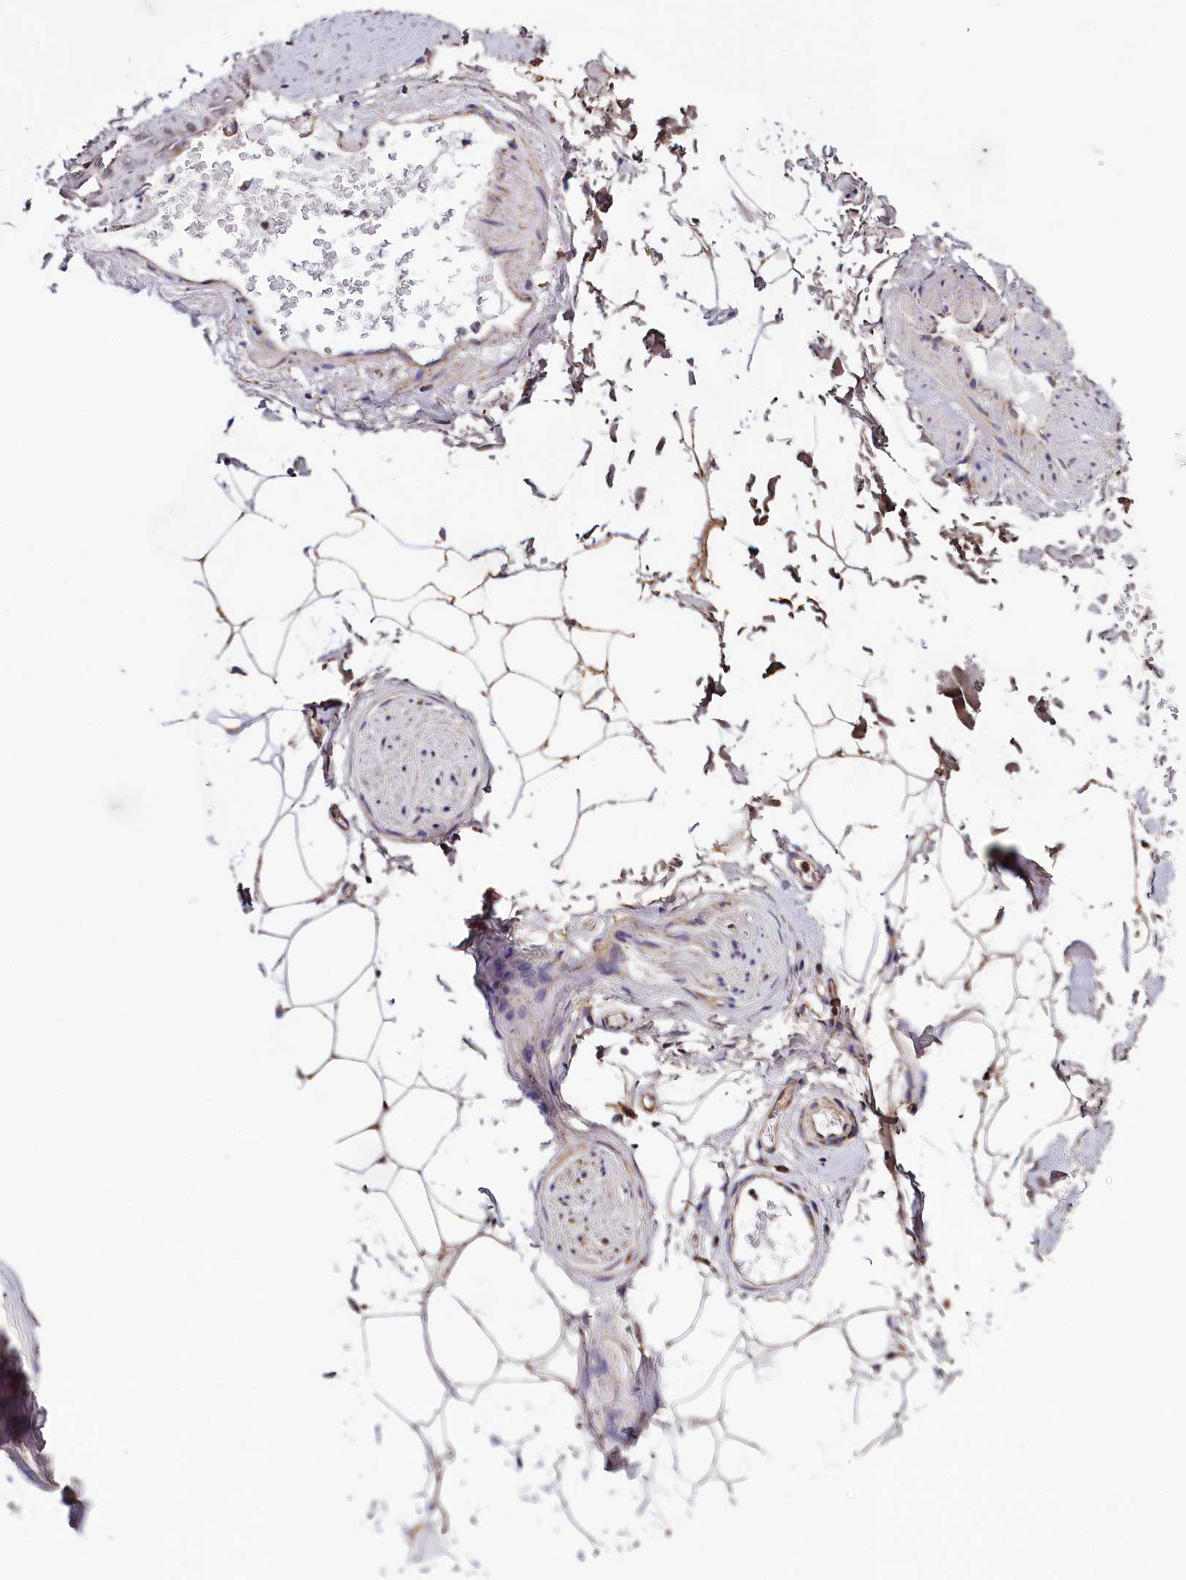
{"staining": {"intensity": "moderate", "quantity": "25%-75%", "location": "cytoplasmic/membranous"}, "tissue": "adipose tissue", "cell_type": "Adipocytes", "image_type": "normal", "snomed": [{"axis": "morphology", "description": "Normal tissue, NOS"}, {"axis": "topography", "description": "Cartilage tissue"}, {"axis": "topography", "description": "Bronchus"}], "caption": "Benign adipose tissue was stained to show a protein in brown. There is medium levels of moderate cytoplasmic/membranous positivity in about 25%-75% of adipocytes.", "gene": "NUDT15", "patient": {"sex": "female", "age": 73}}